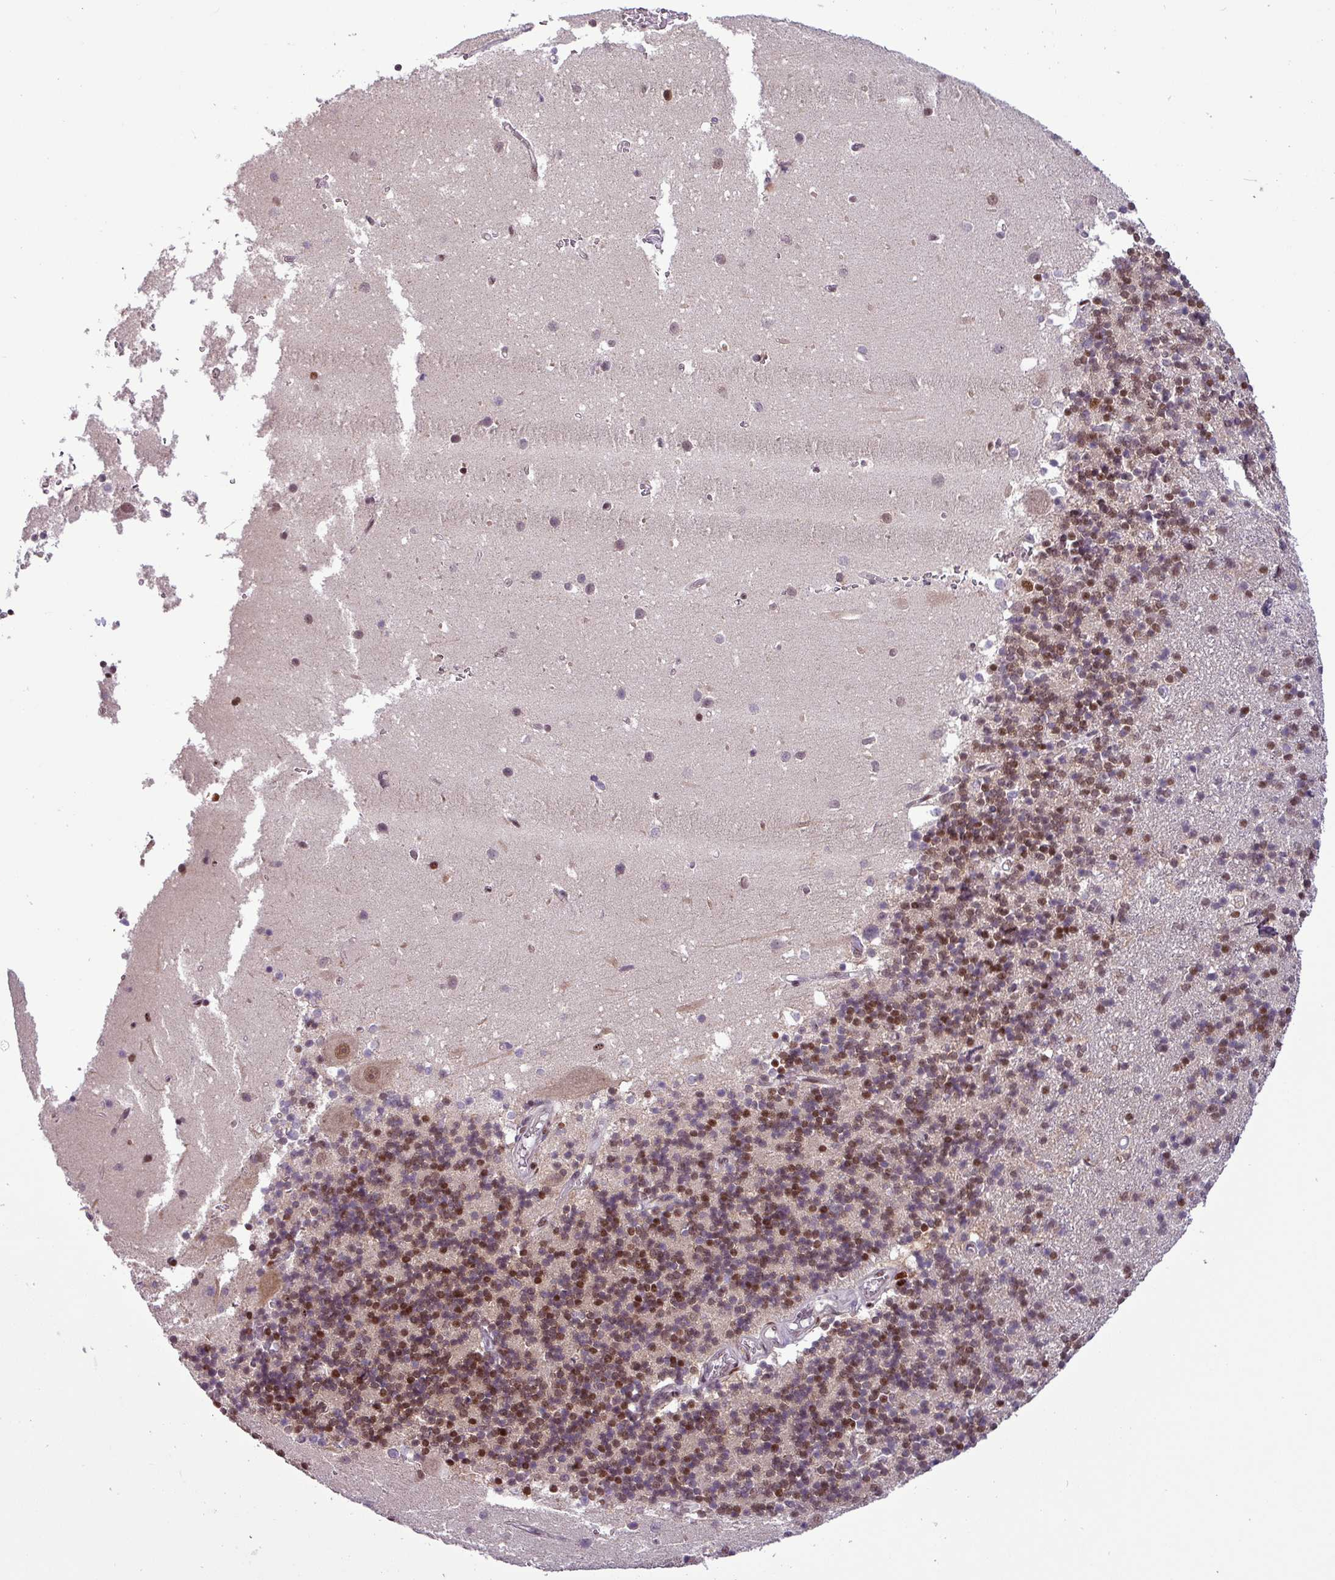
{"staining": {"intensity": "moderate", "quantity": "25%-75%", "location": "nuclear"}, "tissue": "cerebellum", "cell_type": "Cells in granular layer", "image_type": "normal", "snomed": [{"axis": "morphology", "description": "Normal tissue, NOS"}, {"axis": "topography", "description": "Cerebellum"}], "caption": "Protein expression analysis of normal cerebellum demonstrates moderate nuclear staining in about 25%-75% of cells in granular layer. (Brightfield microscopy of DAB IHC at high magnification).", "gene": "IRF2BPL", "patient": {"sex": "male", "age": 54}}